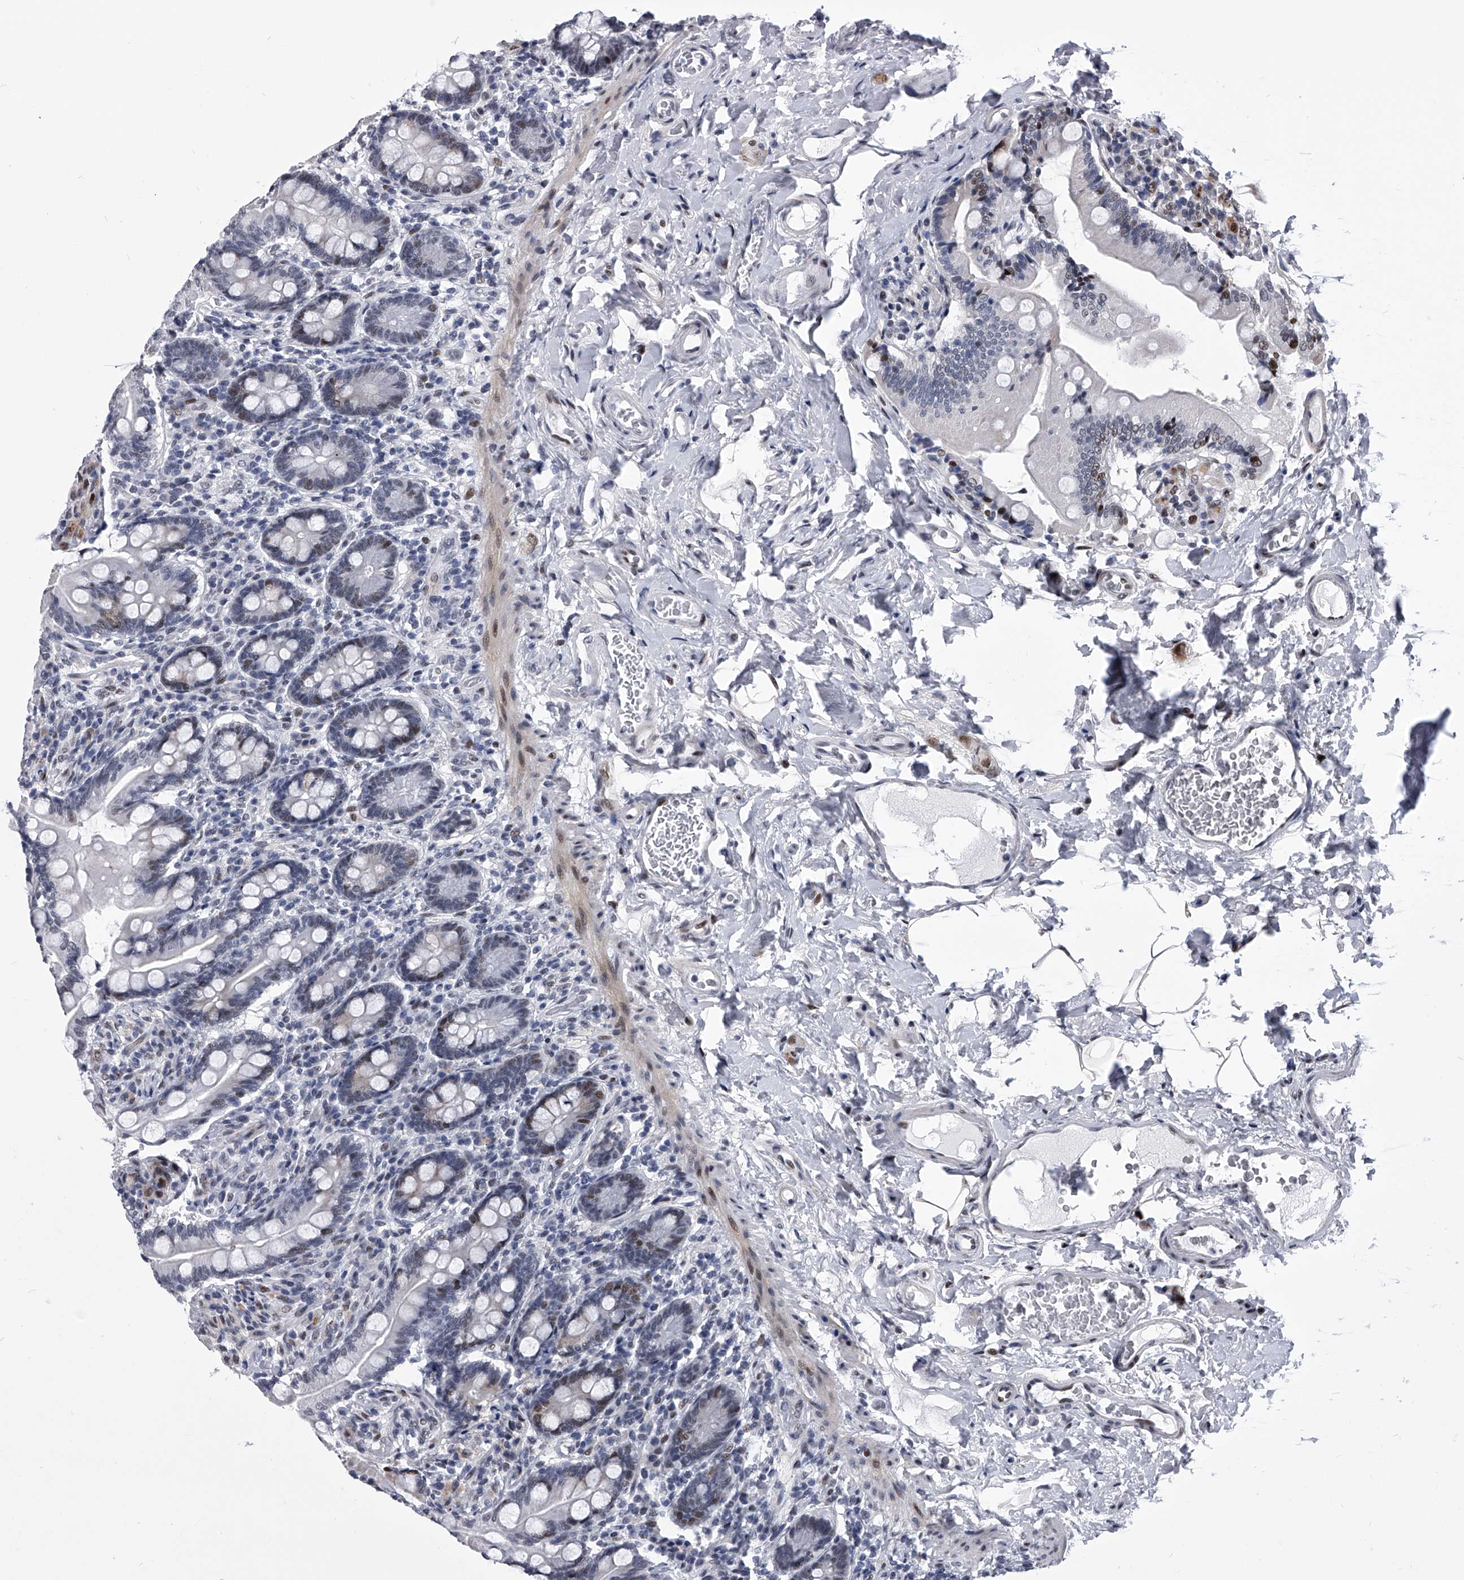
{"staining": {"intensity": "moderate", "quantity": "<25%", "location": "nuclear"}, "tissue": "small intestine", "cell_type": "Glandular cells", "image_type": "normal", "snomed": [{"axis": "morphology", "description": "Normal tissue, NOS"}, {"axis": "topography", "description": "Small intestine"}], "caption": "The histopathology image reveals staining of normal small intestine, revealing moderate nuclear protein positivity (brown color) within glandular cells.", "gene": "CMTR1", "patient": {"sex": "female", "age": 64}}